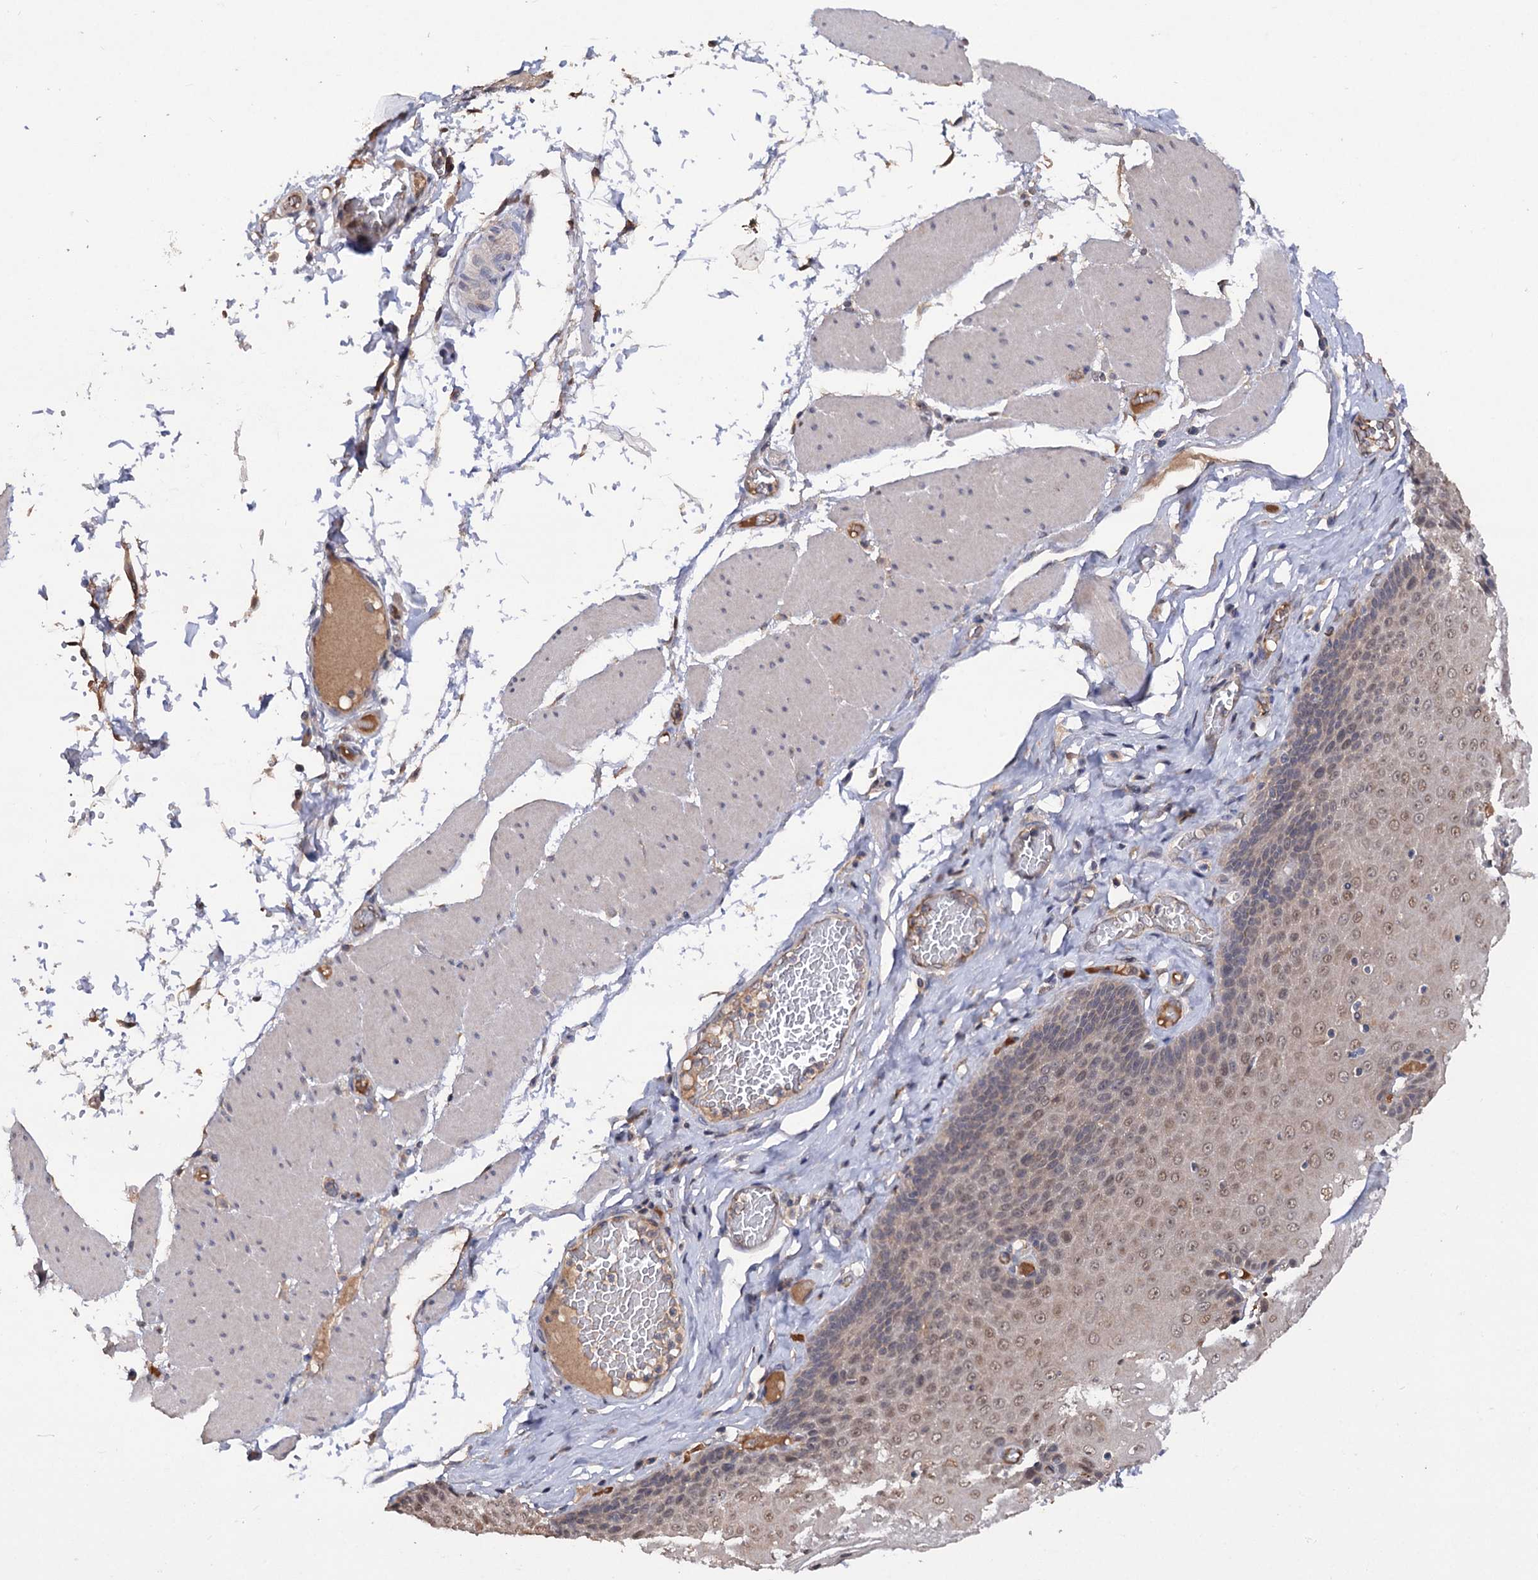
{"staining": {"intensity": "weak", "quantity": ">75%", "location": "cytoplasmic/membranous,nuclear"}, "tissue": "esophagus", "cell_type": "Squamous epithelial cells", "image_type": "normal", "snomed": [{"axis": "morphology", "description": "Normal tissue, NOS"}, {"axis": "topography", "description": "Esophagus"}], "caption": "A low amount of weak cytoplasmic/membranous,nuclear expression is present in about >75% of squamous epithelial cells in benign esophagus.", "gene": "NUDCD2", "patient": {"sex": "male", "age": 60}}